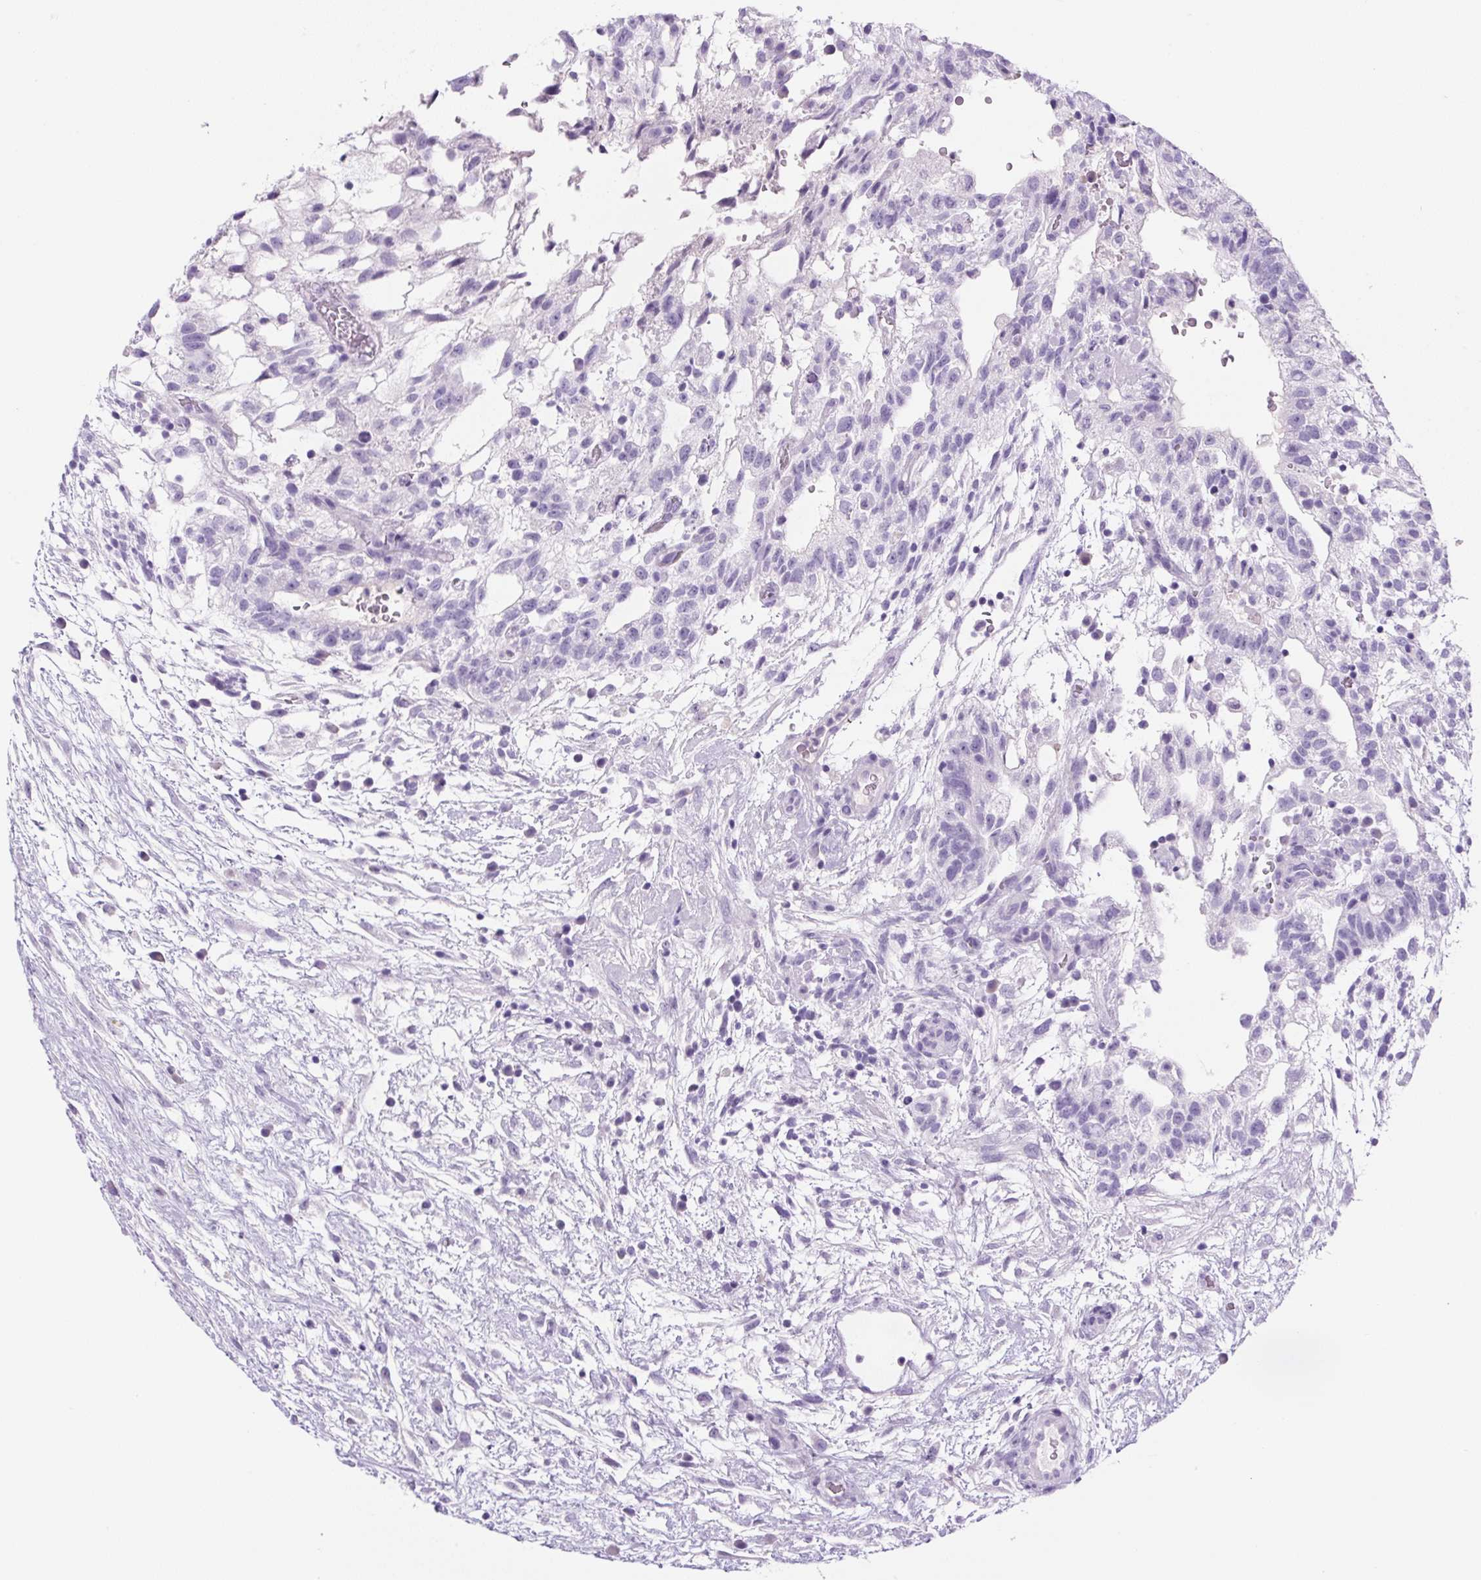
{"staining": {"intensity": "negative", "quantity": "none", "location": "none"}, "tissue": "testis cancer", "cell_type": "Tumor cells", "image_type": "cancer", "snomed": [{"axis": "morphology", "description": "Carcinoma, Embryonal, NOS"}, {"axis": "topography", "description": "Testis"}], "caption": "Photomicrograph shows no protein expression in tumor cells of testis cancer tissue. The staining is performed using DAB brown chromogen with nuclei counter-stained in using hematoxylin.", "gene": "PRRT1", "patient": {"sex": "male", "age": 32}}